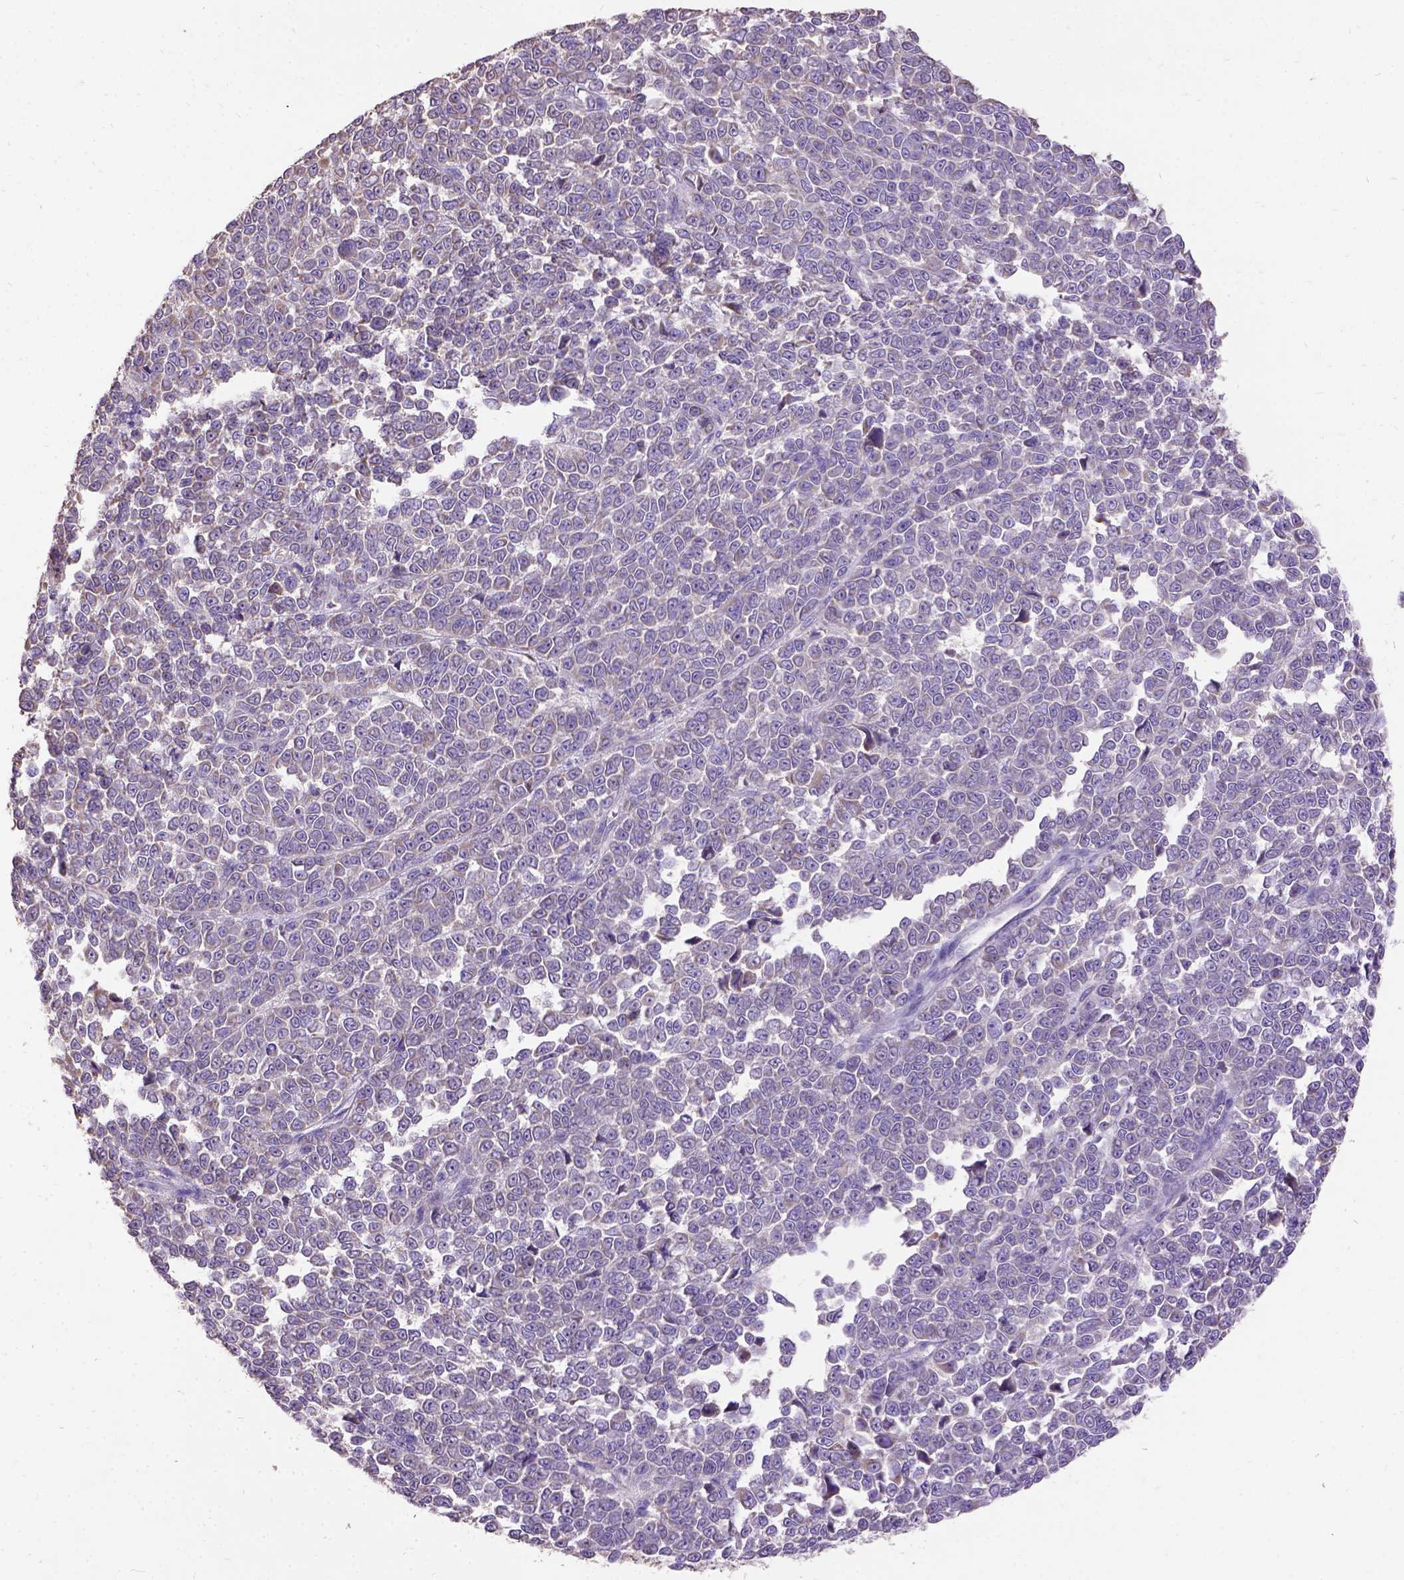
{"staining": {"intensity": "weak", "quantity": "25%-75%", "location": "cytoplasmic/membranous"}, "tissue": "melanoma", "cell_type": "Tumor cells", "image_type": "cancer", "snomed": [{"axis": "morphology", "description": "Malignant melanoma, NOS"}, {"axis": "topography", "description": "Skin"}], "caption": "The photomicrograph displays a brown stain indicating the presence of a protein in the cytoplasmic/membranous of tumor cells in malignant melanoma. (Stains: DAB (3,3'-diaminobenzidine) in brown, nuclei in blue, Microscopy: brightfield microscopy at high magnification).", "gene": "DQX1", "patient": {"sex": "female", "age": 95}}